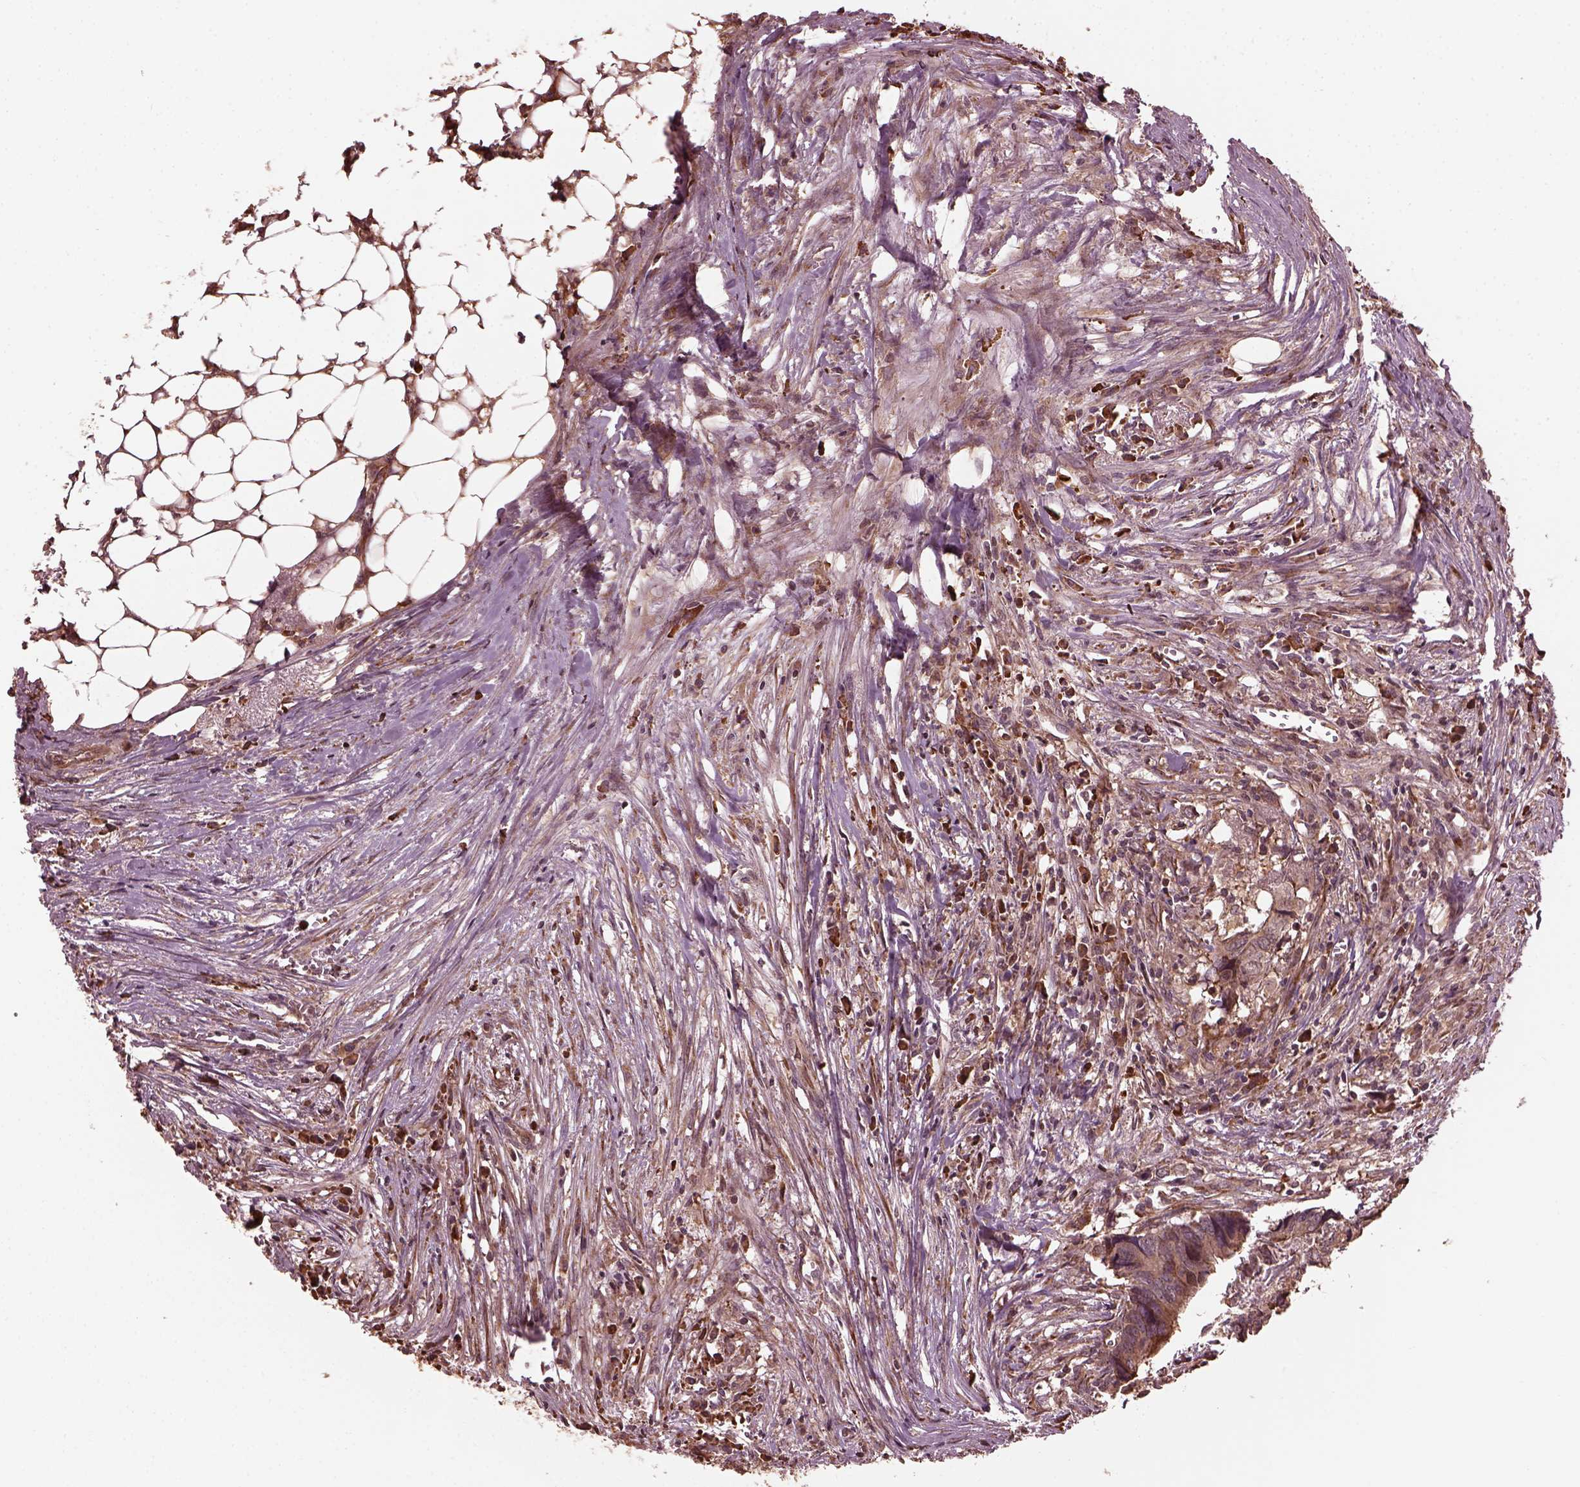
{"staining": {"intensity": "moderate", "quantity": ">75%", "location": "cytoplasmic/membranous"}, "tissue": "colorectal cancer", "cell_type": "Tumor cells", "image_type": "cancer", "snomed": [{"axis": "morphology", "description": "Adenocarcinoma, NOS"}, {"axis": "topography", "description": "Colon"}], "caption": "Tumor cells reveal medium levels of moderate cytoplasmic/membranous positivity in approximately >75% of cells in human colorectal adenocarcinoma.", "gene": "ZNF292", "patient": {"sex": "female", "age": 82}}